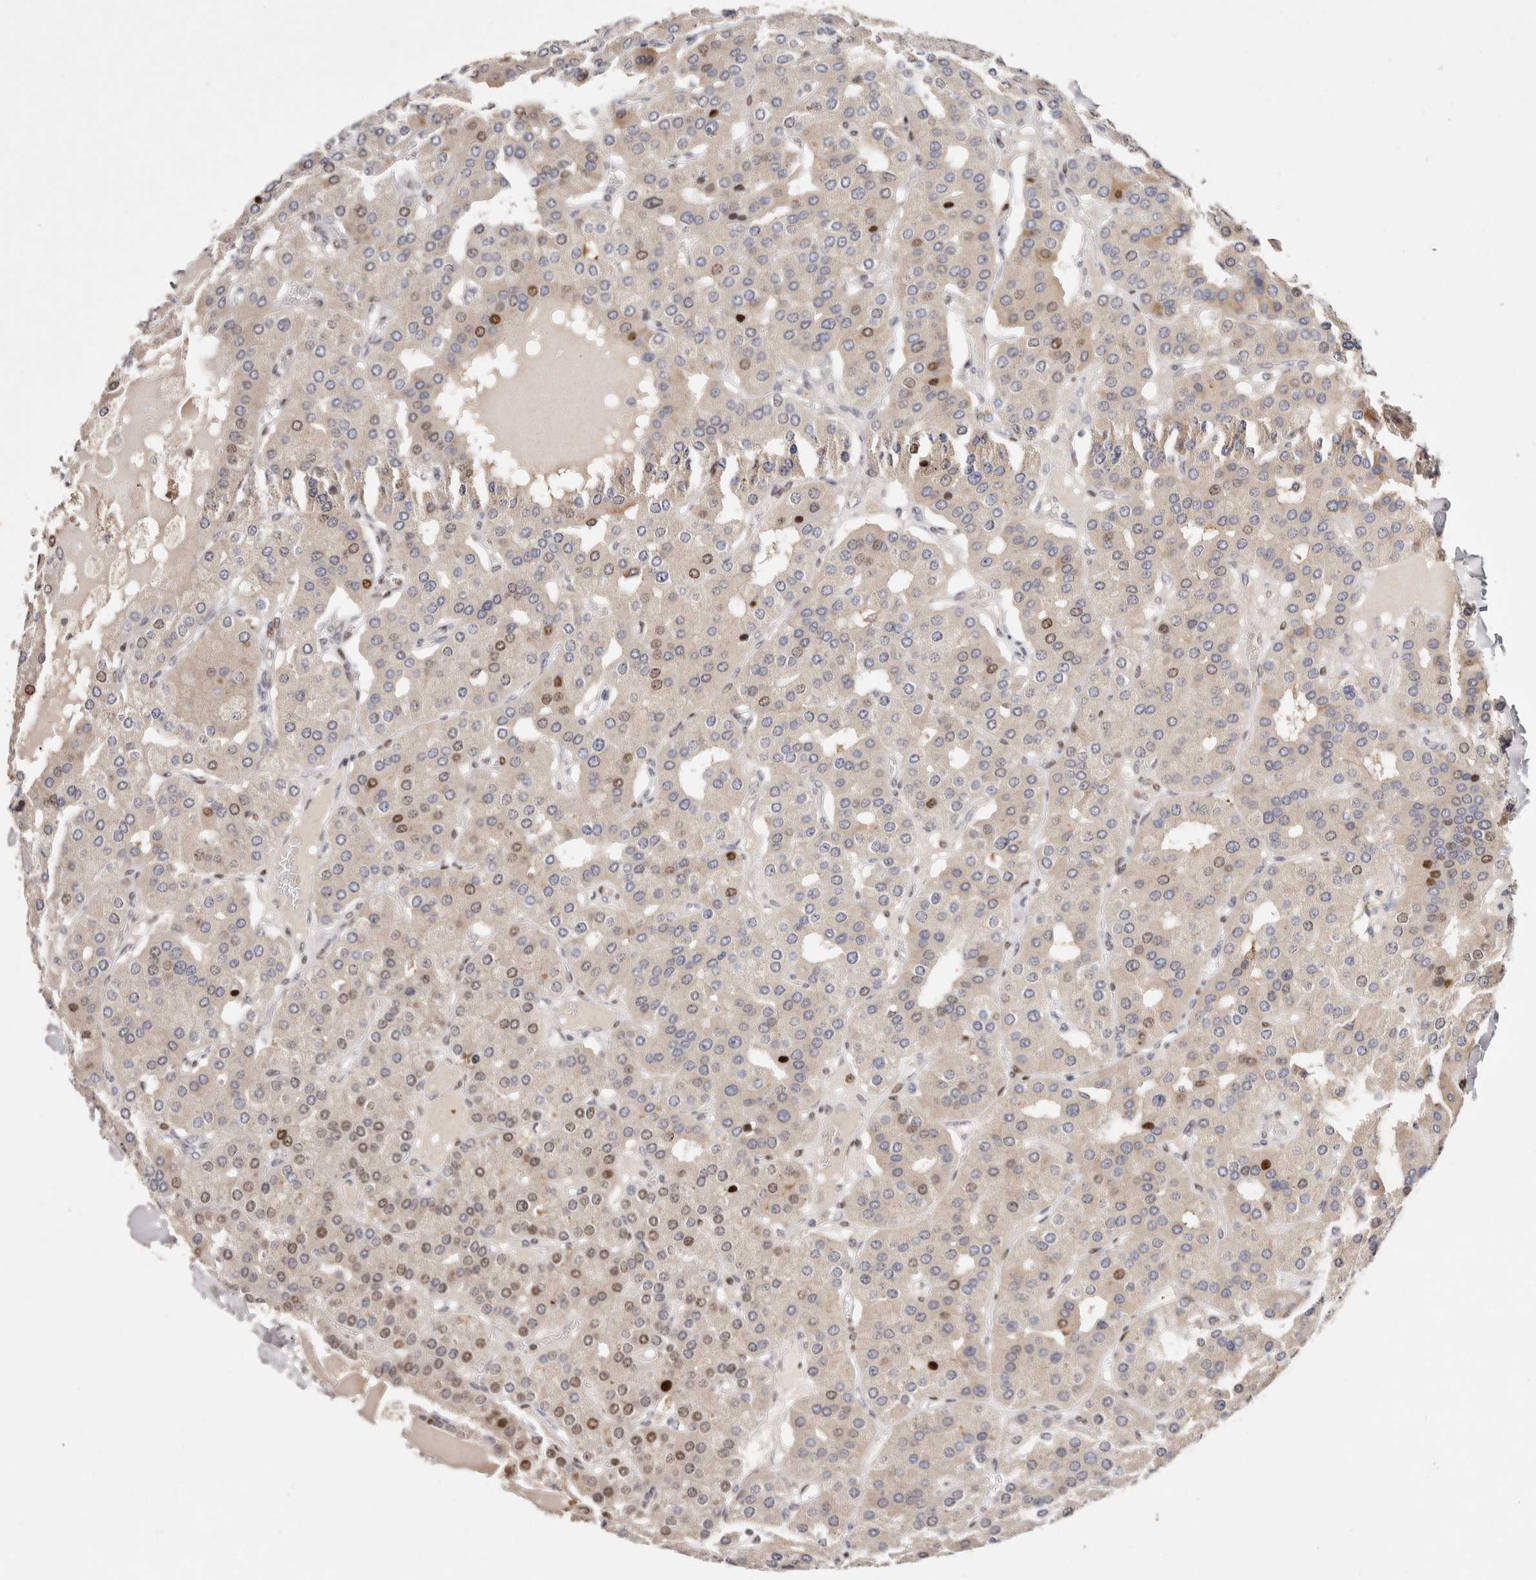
{"staining": {"intensity": "moderate", "quantity": "<25%", "location": "nuclear"}, "tissue": "parathyroid gland", "cell_type": "Glandular cells", "image_type": "normal", "snomed": [{"axis": "morphology", "description": "Normal tissue, NOS"}, {"axis": "morphology", "description": "Adenoma, NOS"}, {"axis": "topography", "description": "Parathyroid gland"}], "caption": "A histopathology image of parathyroid gland stained for a protein reveals moderate nuclear brown staining in glandular cells.", "gene": "IQGAP3", "patient": {"sex": "female", "age": 86}}